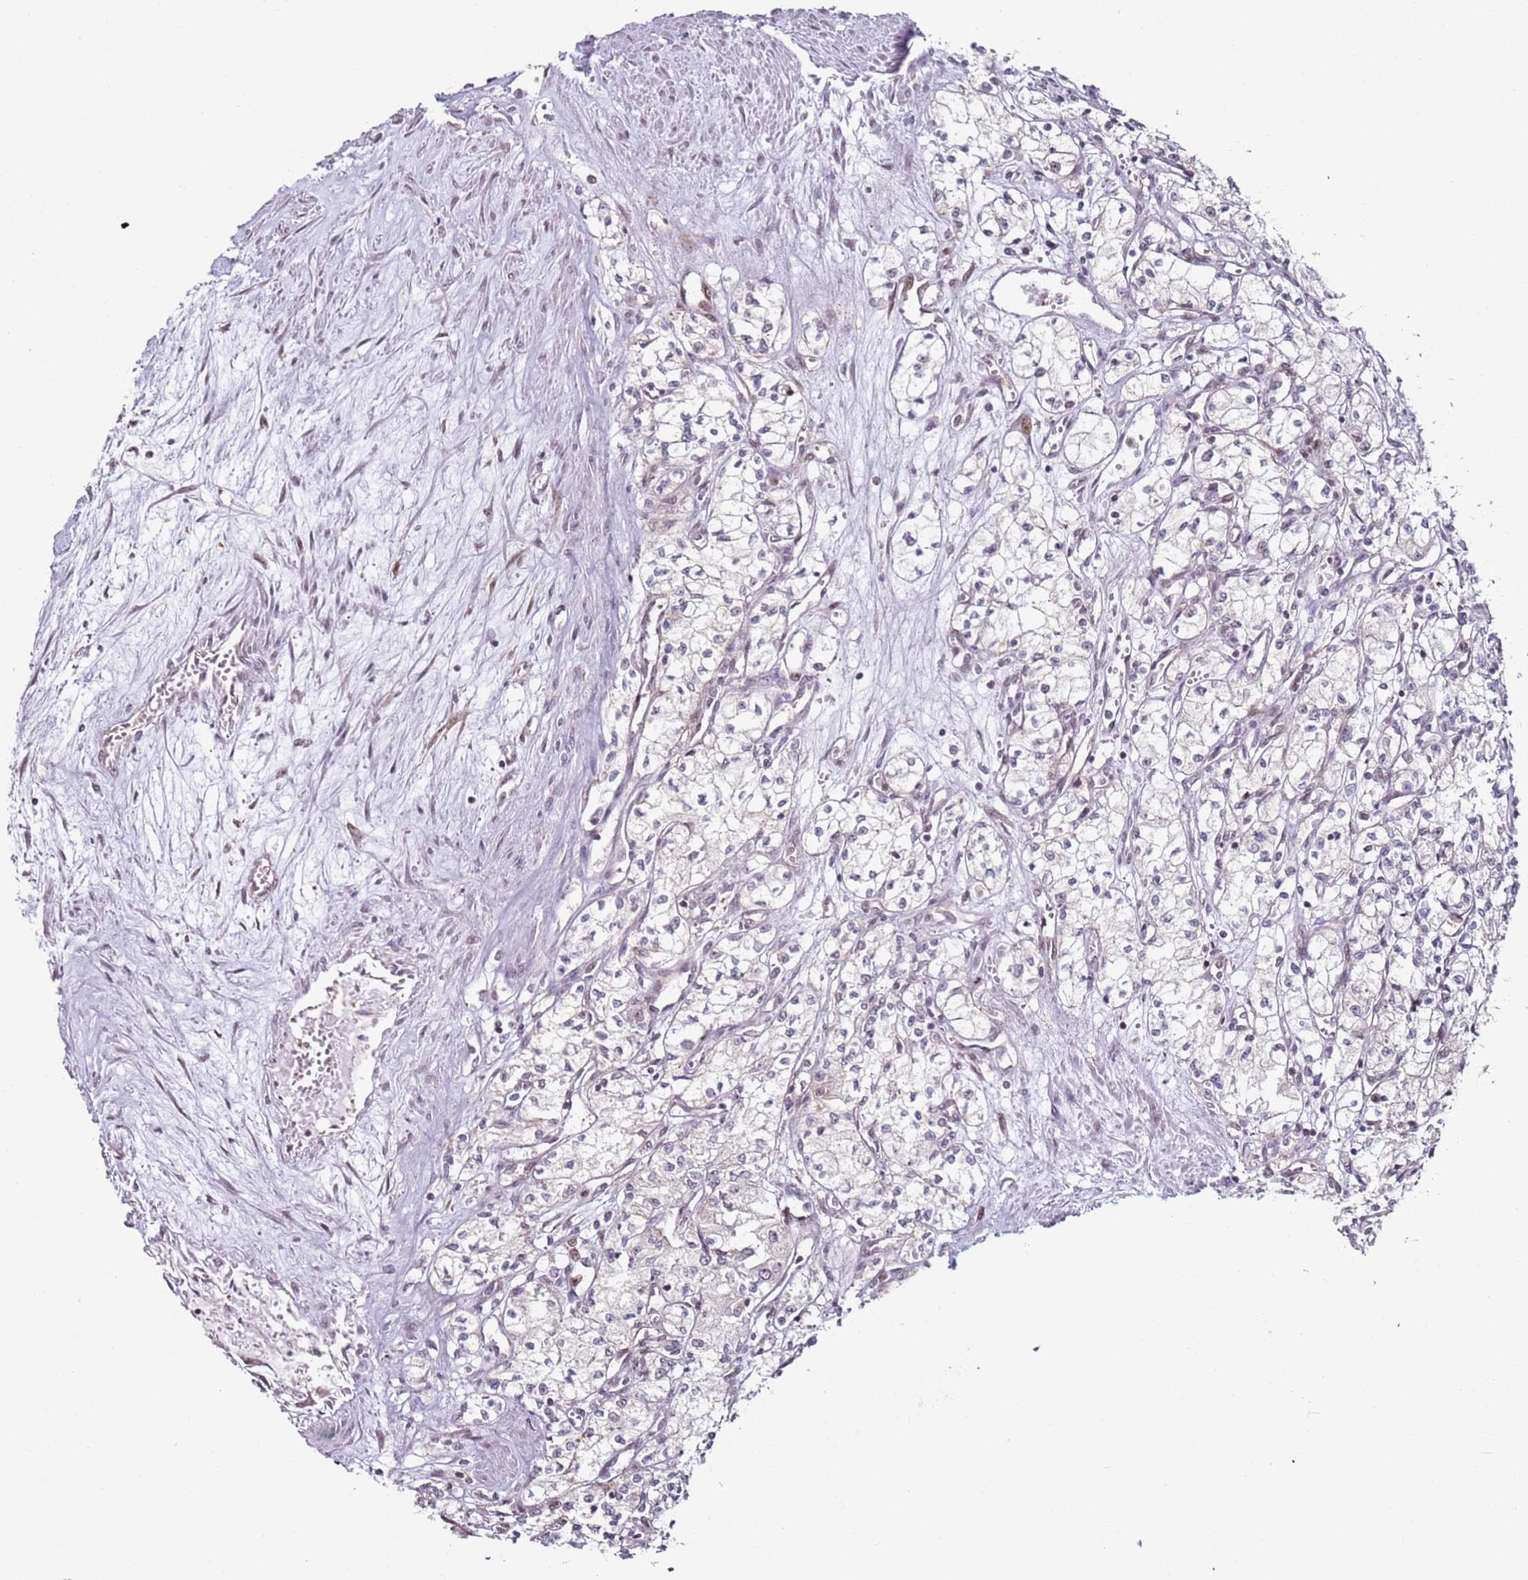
{"staining": {"intensity": "negative", "quantity": "none", "location": "none"}, "tissue": "renal cancer", "cell_type": "Tumor cells", "image_type": "cancer", "snomed": [{"axis": "morphology", "description": "Adenocarcinoma, NOS"}, {"axis": "topography", "description": "Kidney"}], "caption": "Protein analysis of renal adenocarcinoma displays no significant expression in tumor cells.", "gene": "PSMD4", "patient": {"sex": "male", "age": 59}}